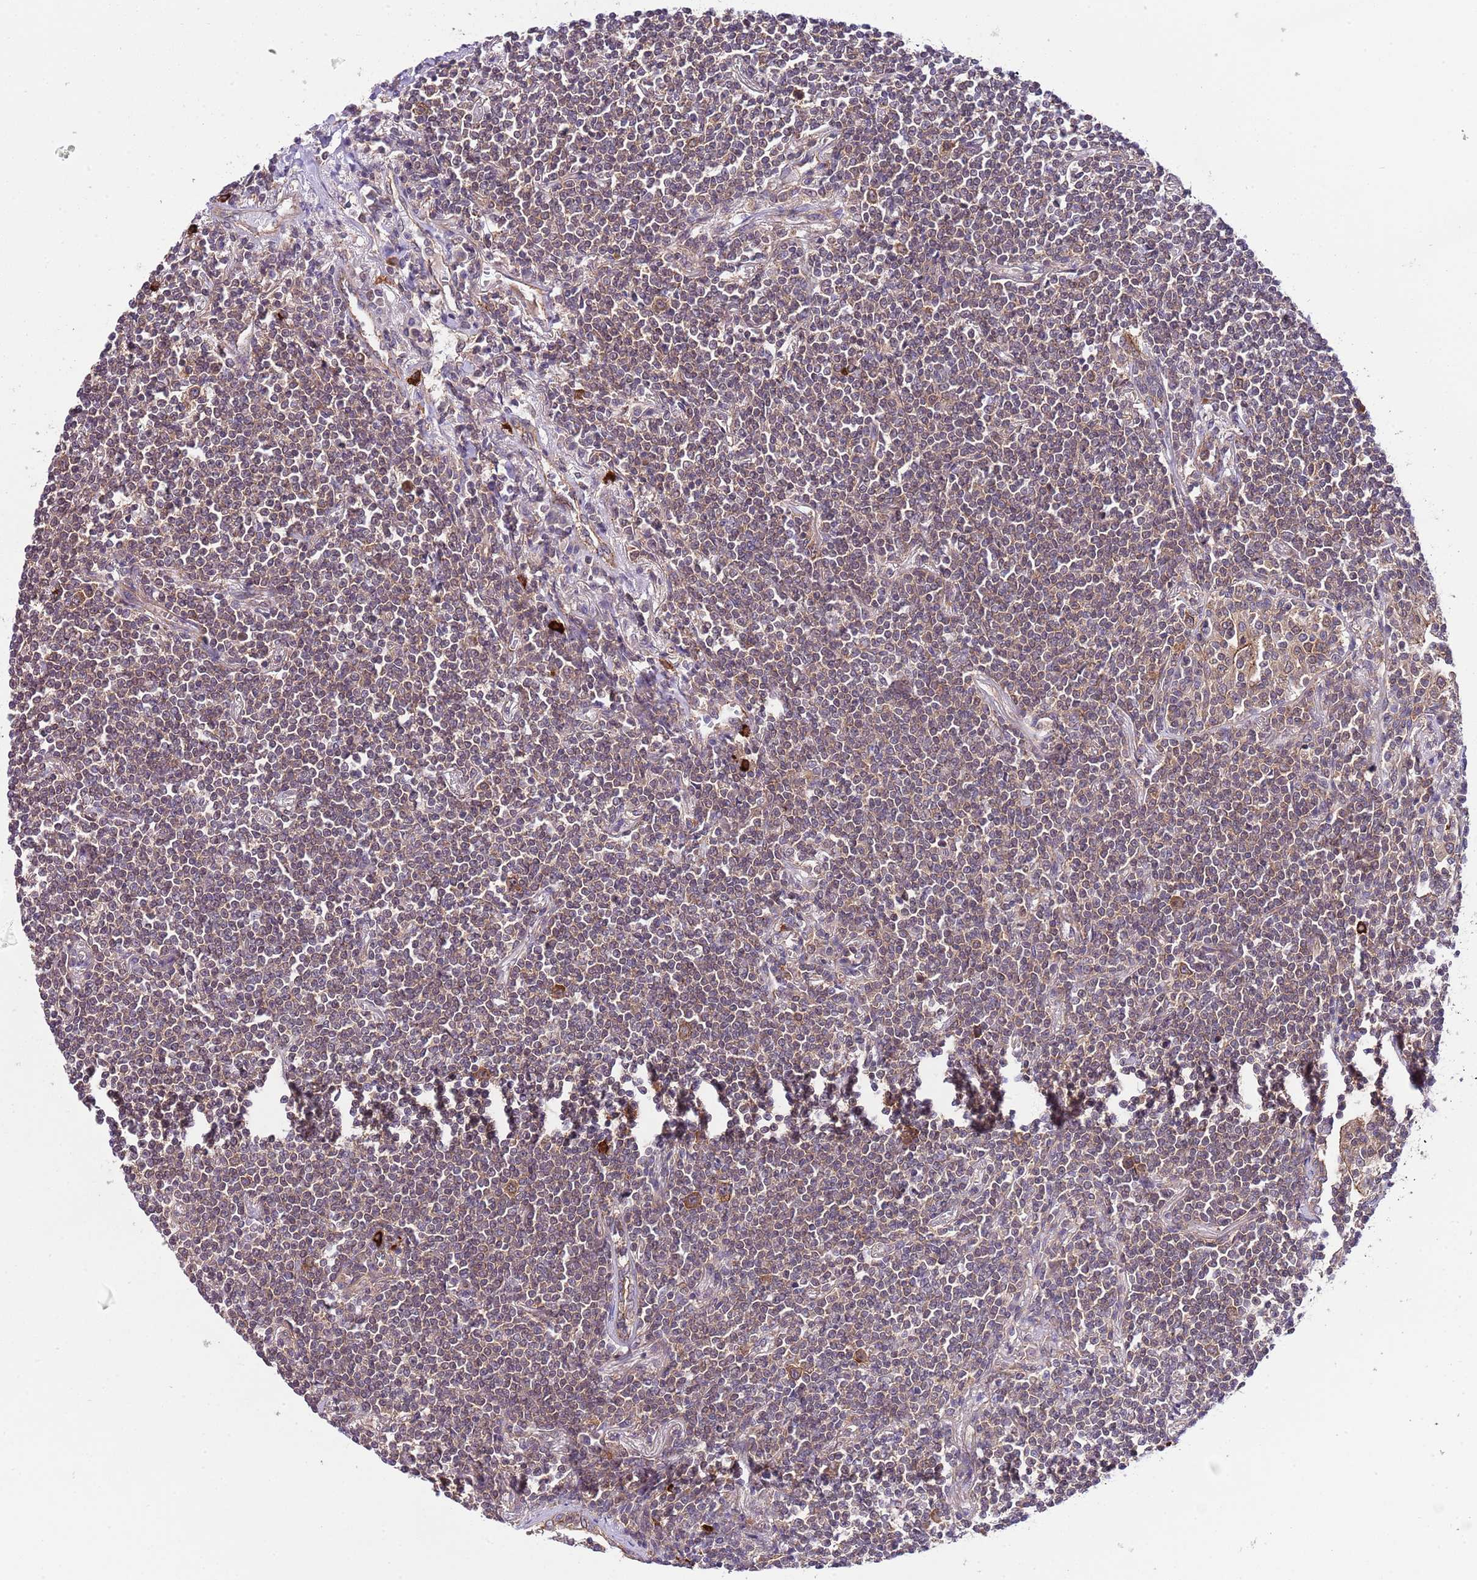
{"staining": {"intensity": "weak", "quantity": "25%-75%", "location": "cytoplasmic/membranous"}, "tissue": "lymphoma", "cell_type": "Tumor cells", "image_type": "cancer", "snomed": [{"axis": "morphology", "description": "Malignant lymphoma, non-Hodgkin's type, Low grade"}, {"axis": "topography", "description": "Lung"}], "caption": "Weak cytoplasmic/membranous protein expression is appreciated in about 25%-75% of tumor cells in lymphoma.", "gene": "DONSON", "patient": {"sex": "female", "age": 71}}